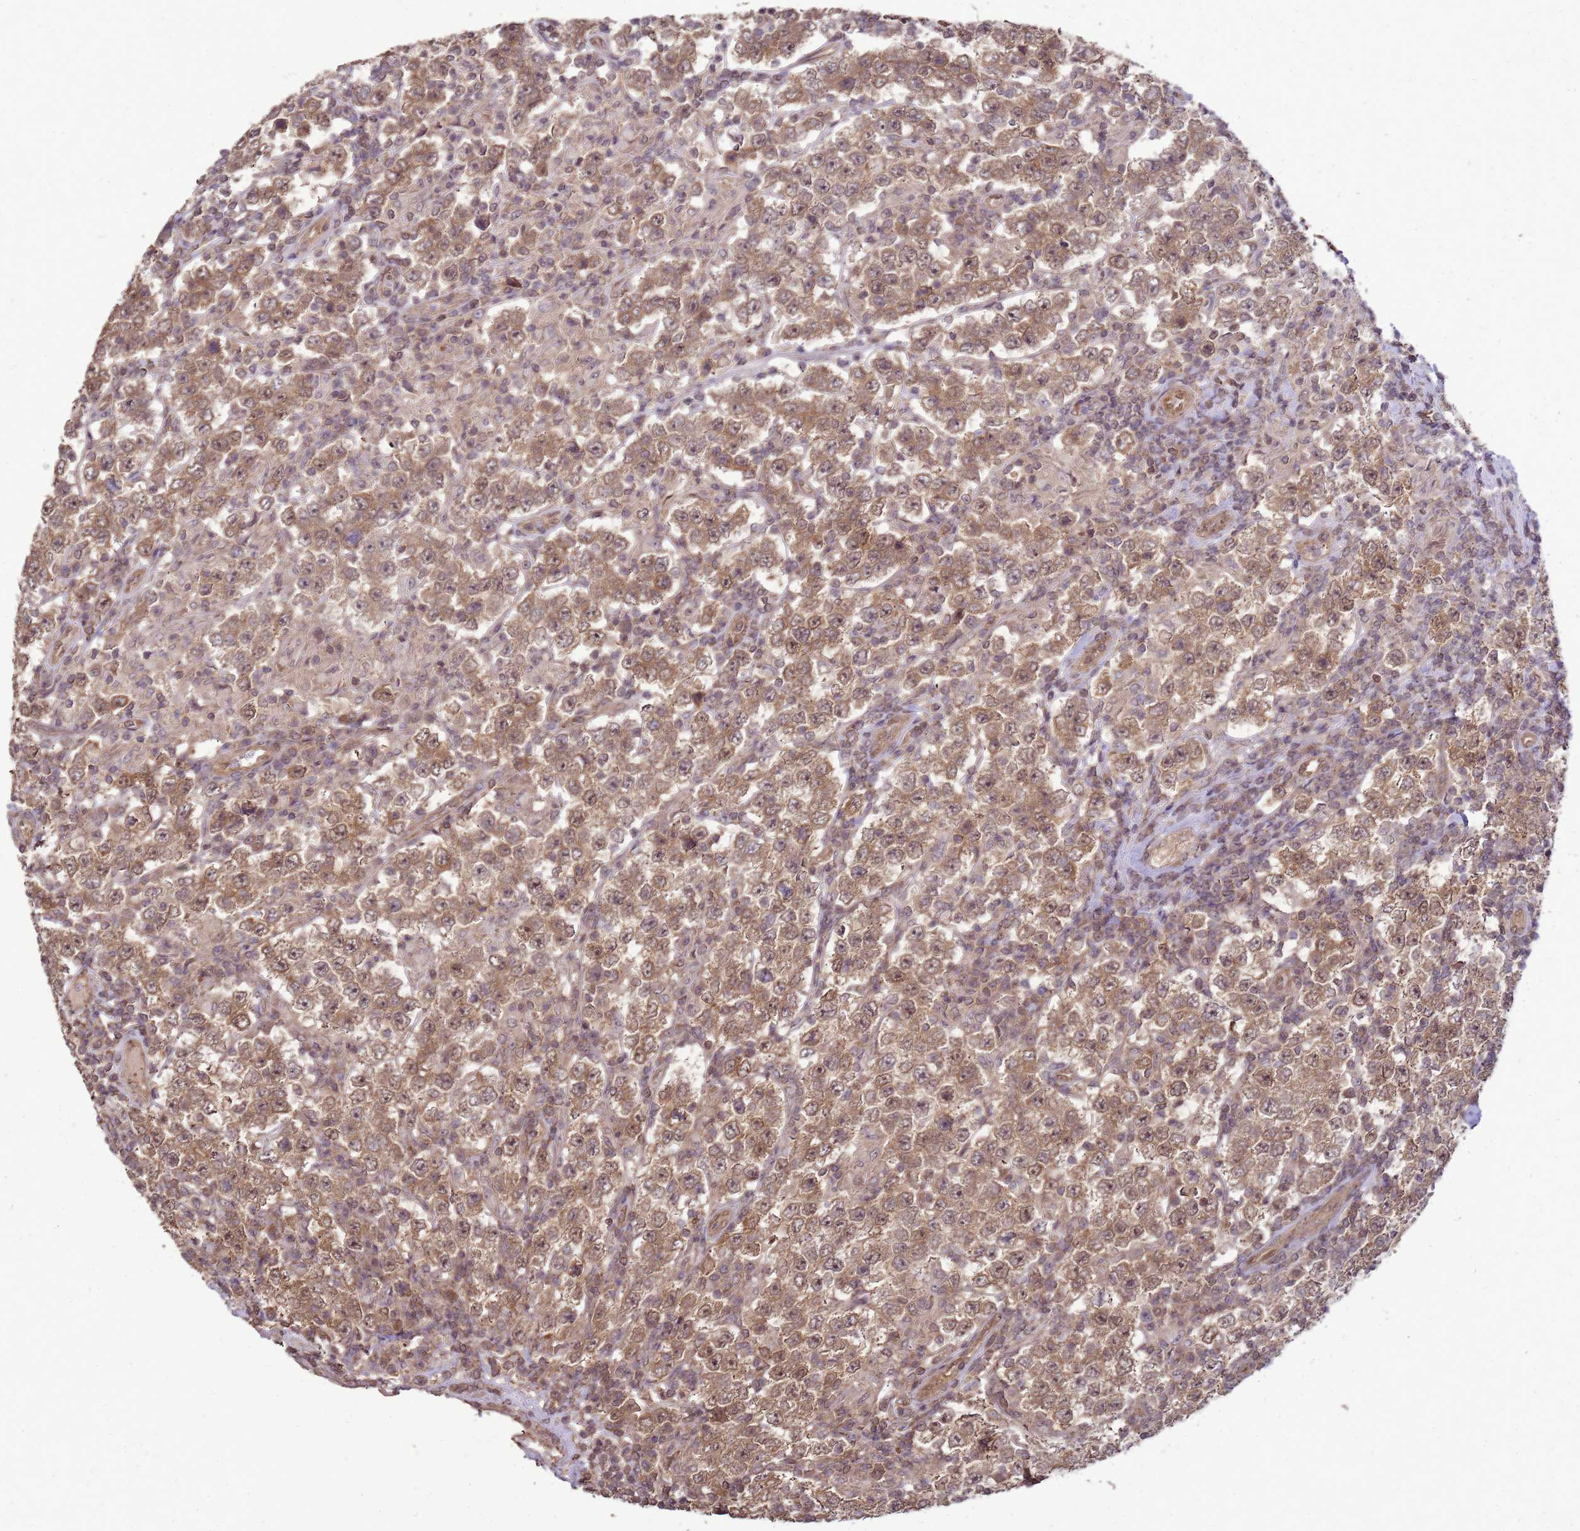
{"staining": {"intensity": "moderate", "quantity": ">75%", "location": "cytoplasmic/membranous,nuclear"}, "tissue": "testis cancer", "cell_type": "Tumor cells", "image_type": "cancer", "snomed": [{"axis": "morphology", "description": "Normal tissue, NOS"}, {"axis": "morphology", "description": "Urothelial carcinoma, High grade"}, {"axis": "morphology", "description": "Seminoma, NOS"}, {"axis": "morphology", "description": "Carcinoma, Embryonal, NOS"}, {"axis": "topography", "description": "Urinary bladder"}, {"axis": "topography", "description": "Testis"}], "caption": "Immunohistochemical staining of testis cancer (urothelial carcinoma (high-grade)) demonstrates moderate cytoplasmic/membranous and nuclear protein positivity in approximately >75% of tumor cells.", "gene": "CRBN", "patient": {"sex": "male", "age": 41}}